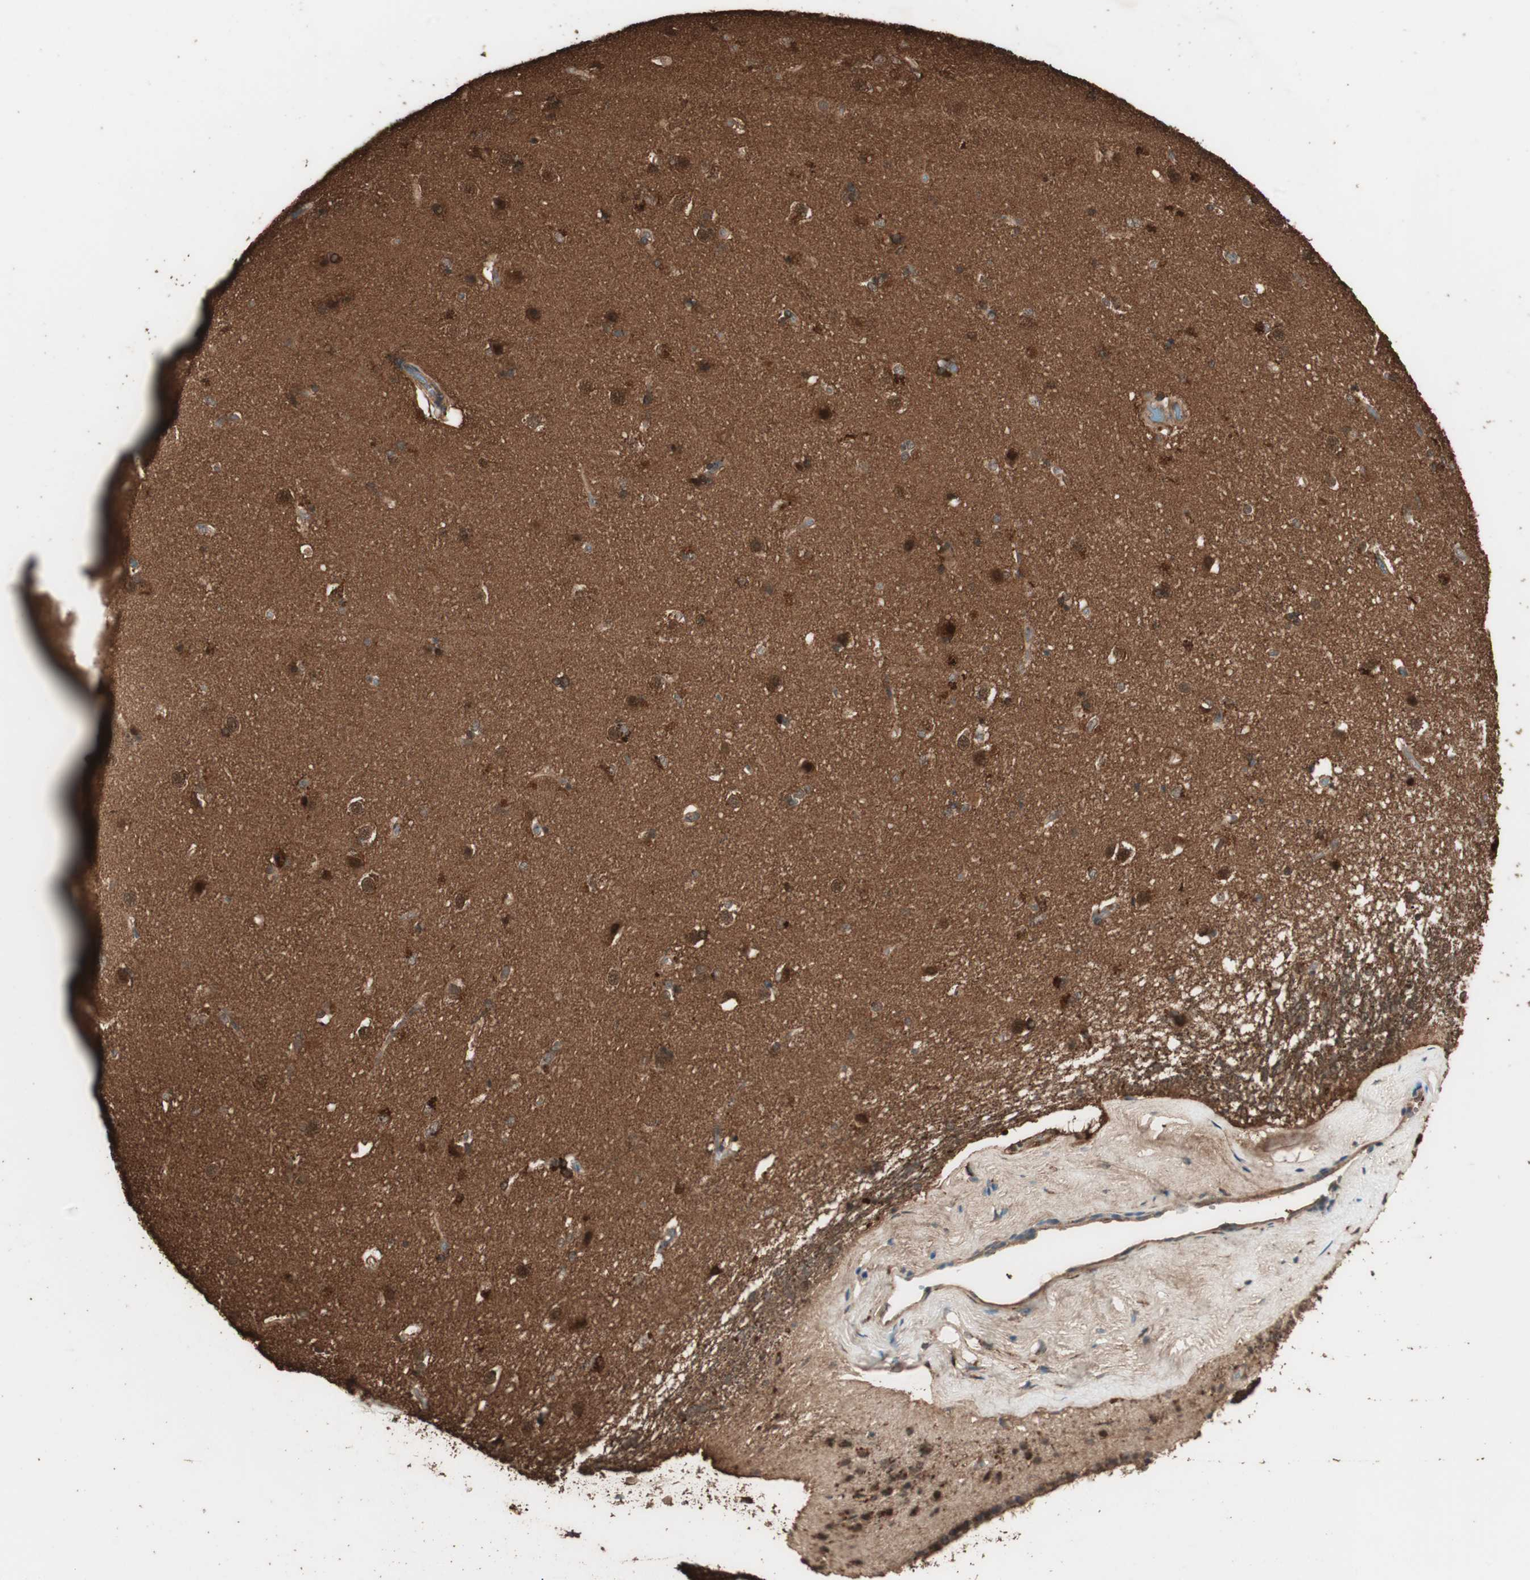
{"staining": {"intensity": "moderate", "quantity": ">75%", "location": "cytoplasmic/membranous"}, "tissue": "caudate", "cell_type": "Glial cells", "image_type": "normal", "snomed": [{"axis": "morphology", "description": "Normal tissue, NOS"}, {"axis": "topography", "description": "Lateral ventricle wall"}], "caption": "IHC of unremarkable human caudate displays medium levels of moderate cytoplasmic/membranous staining in approximately >75% of glial cells.", "gene": "CCN4", "patient": {"sex": "female", "age": 19}}